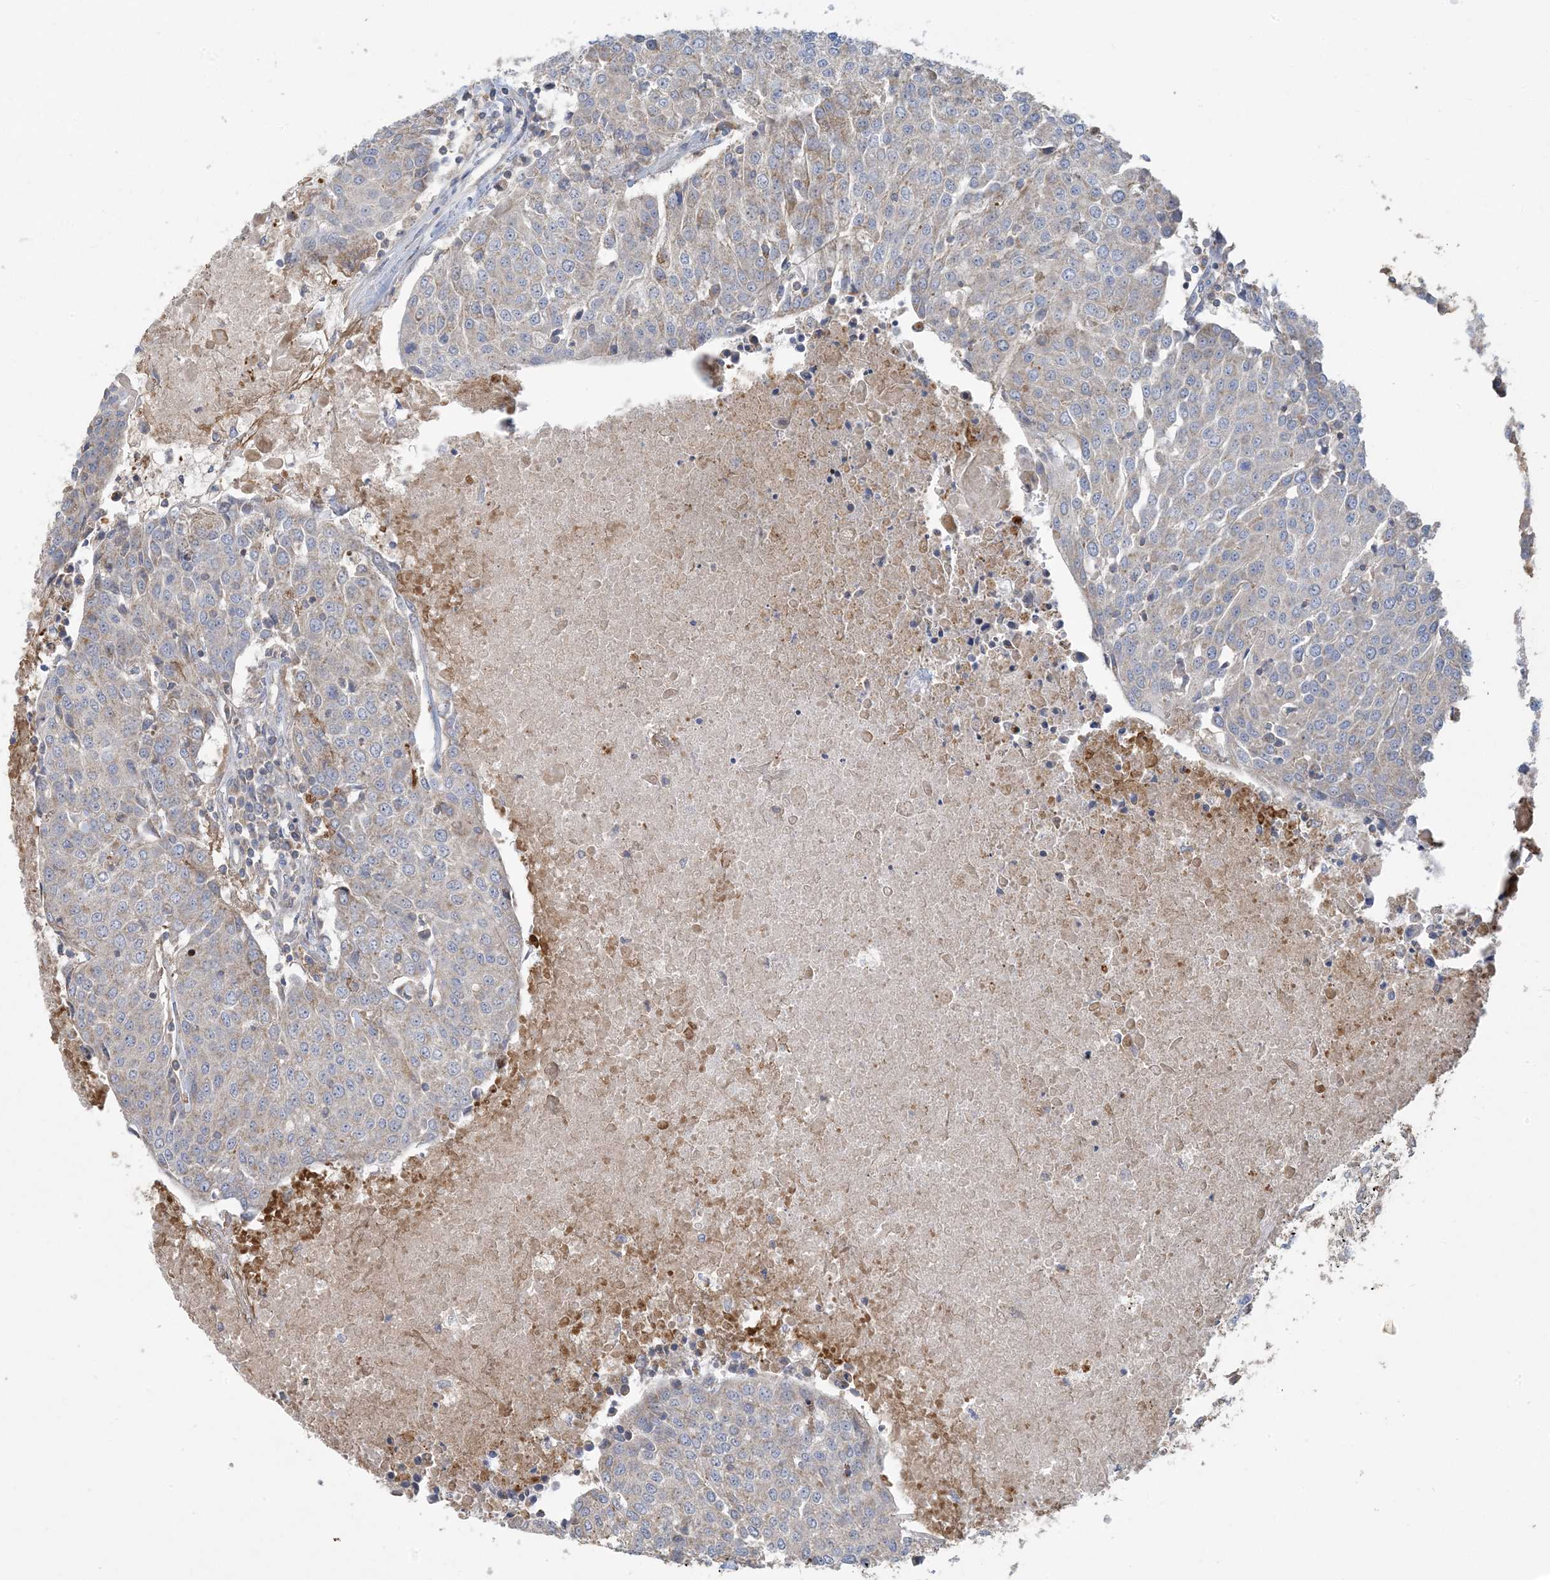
{"staining": {"intensity": "weak", "quantity": "<25%", "location": "cytoplasmic/membranous"}, "tissue": "urothelial cancer", "cell_type": "Tumor cells", "image_type": "cancer", "snomed": [{"axis": "morphology", "description": "Urothelial carcinoma, High grade"}, {"axis": "topography", "description": "Urinary bladder"}], "caption": "Human high-grade urothelial carcinoma stained for a protein using immunohistochemistry (IHC) shows no expression in tumor cells.", "gene": "ECHDC1", "patient": {"sex": "female", "age": 85}}